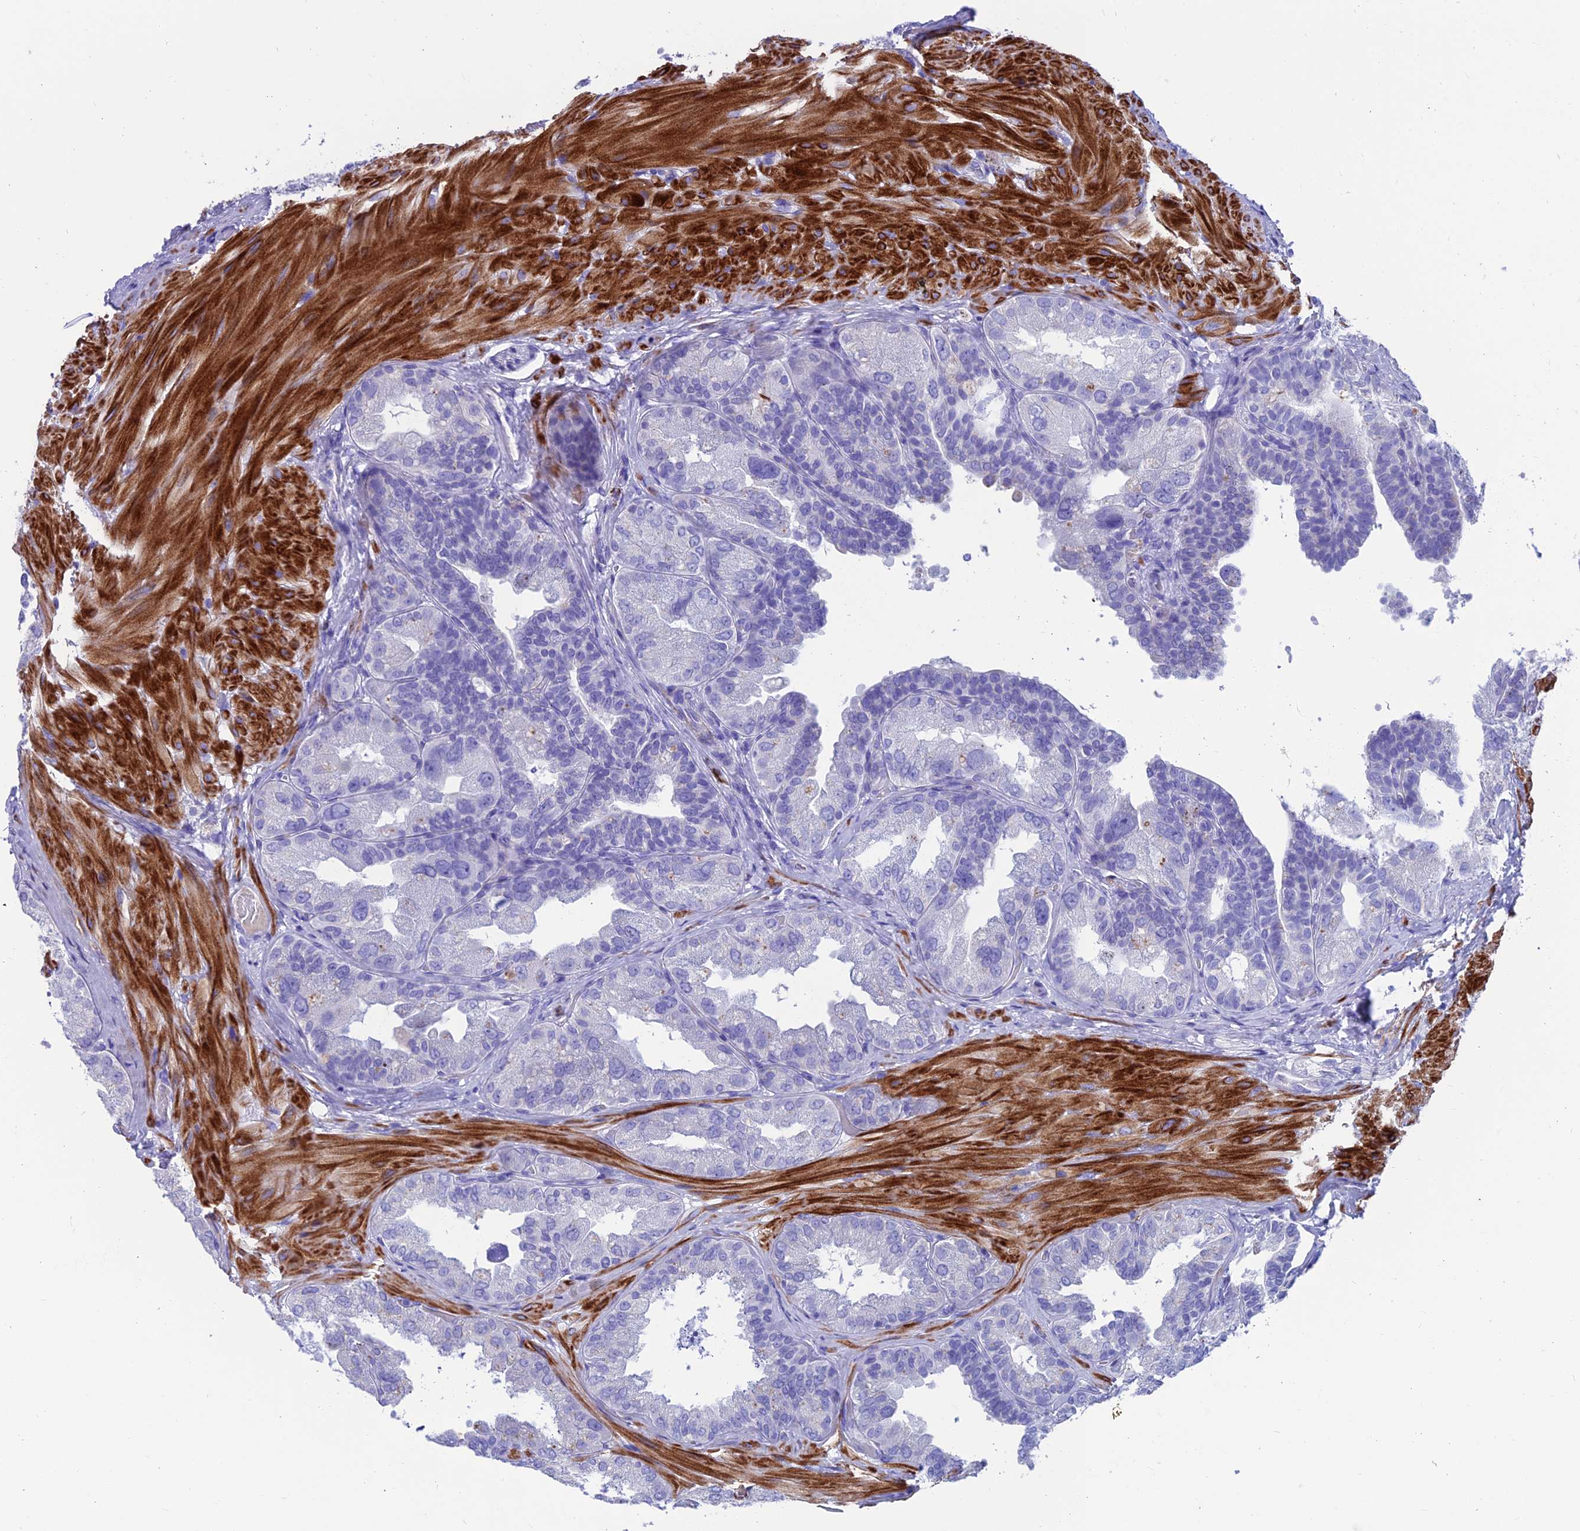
{"staining": {"intensity": "negative", "quantity": "none", "location": "none"}, "tissue": "seminal vesicle", "cell_type": "Glandular cells", "image_type": "normal", "snomed": [{"axis": "morphology", "description": "Normal tissue, NOS"}, {"axis": "topography", "description": "Seminal veicle"}, {"axis": "topography", "description": "Peripheral nerve tissue"}], "caption": "Seminal vesicle was stained to show a protein in brown. There is no significant staining in glandular cells.", "gene": "GNG11", "patient": {"sex": "male", "age": 63}}